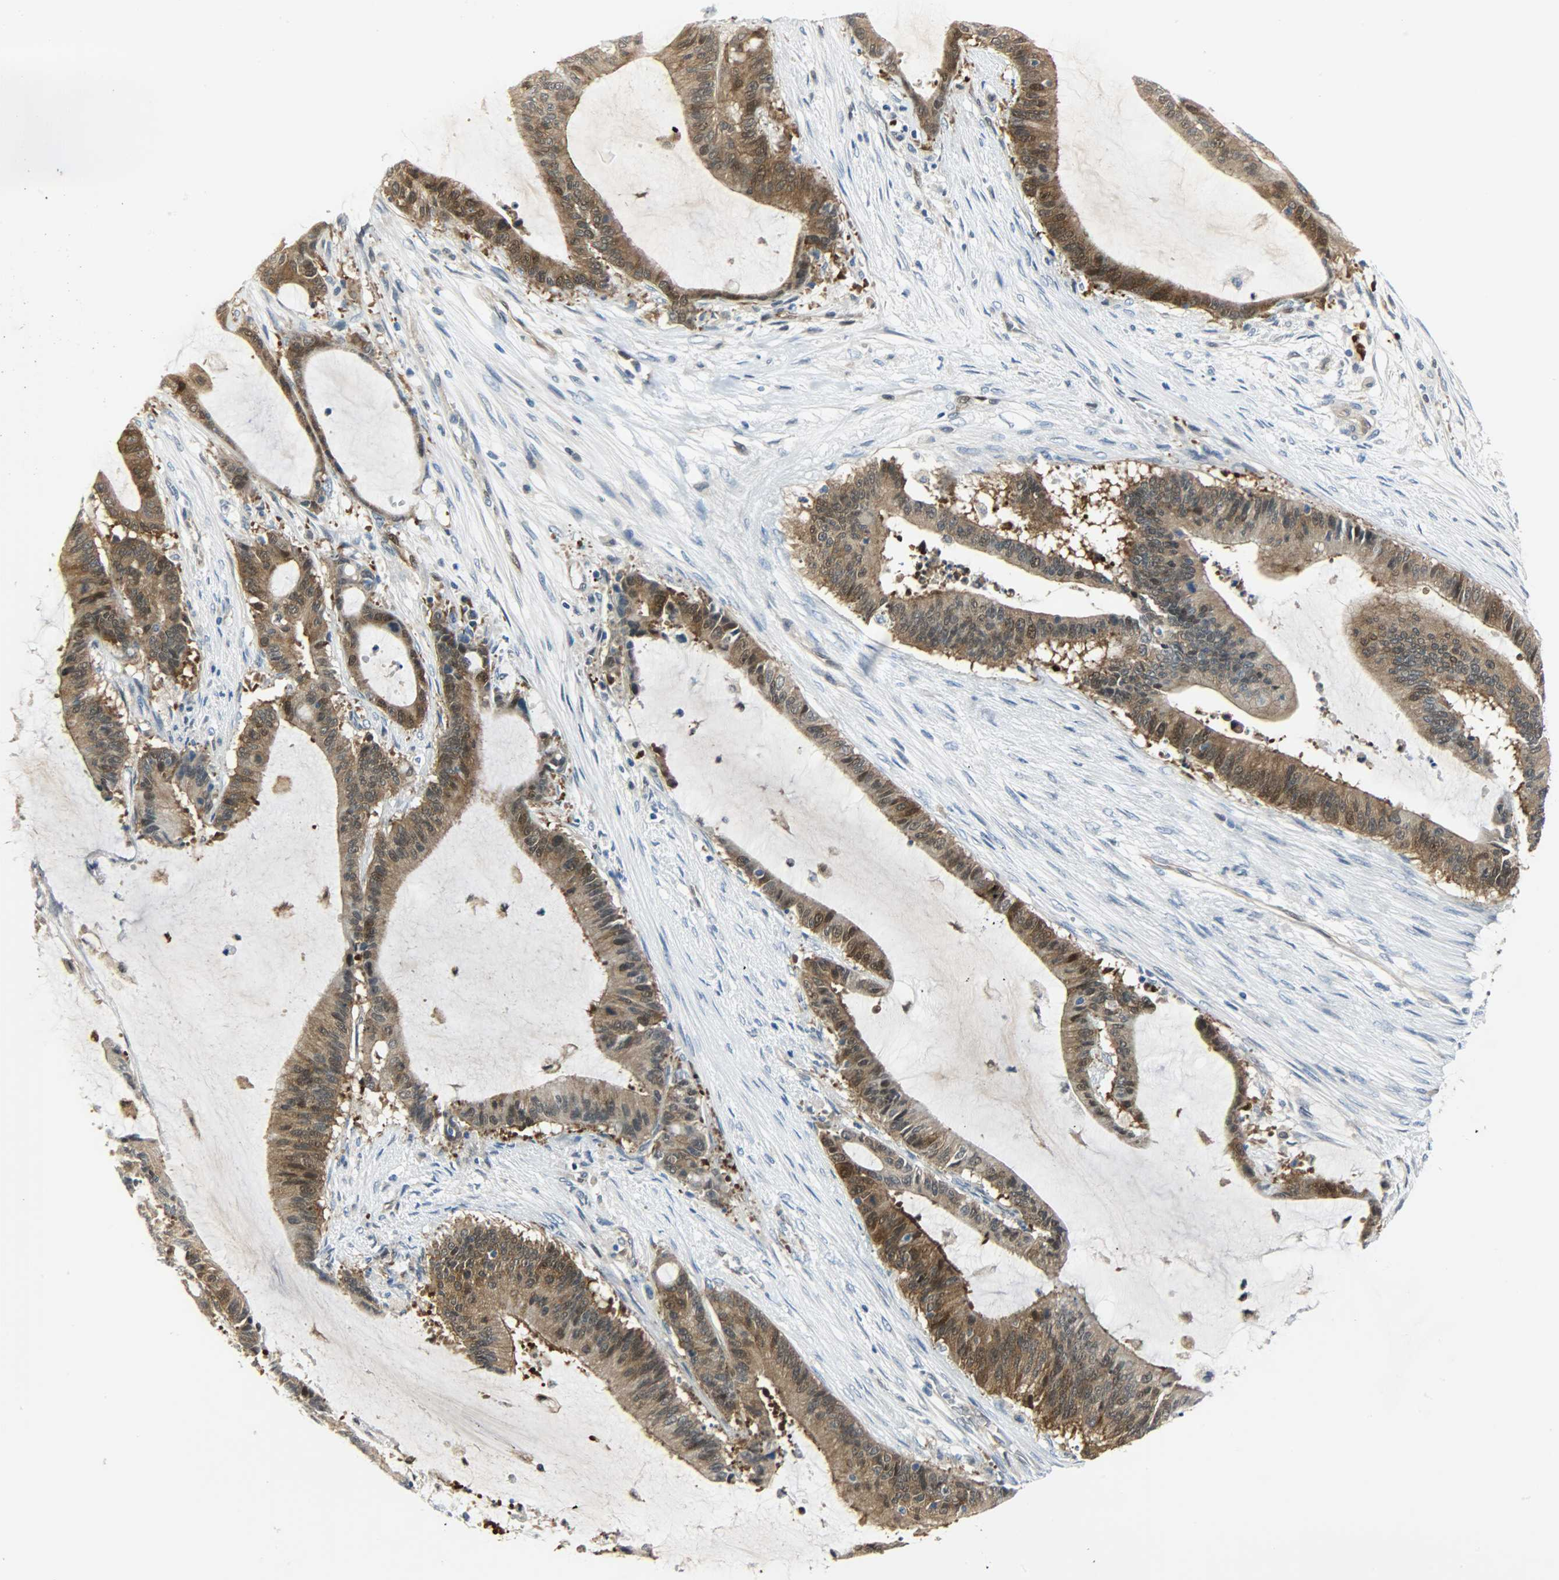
{"staining": {"intensity": "strong", "quantity": ">75%", "location": "cytoplasmic/membranous"}, "tissue": "liver cancer", "cell_type": "Tumor cells", "image_type": "cancer", "snomed": [{"axis": "morphology", "description": "Cholangiocarcinoma"}, {"axis": "topography", "description": "Liver"}], "caption": "A high-resolution image shows immunohistochemistry (IHC) staining of cholangiocarcinoma (liver), which reveals strong cytoplasmic/membranous expression in approximately >75% of tumor cells.", "gene": "EIF4EBP1", "patient": {"sex": "female", "age": 73}}